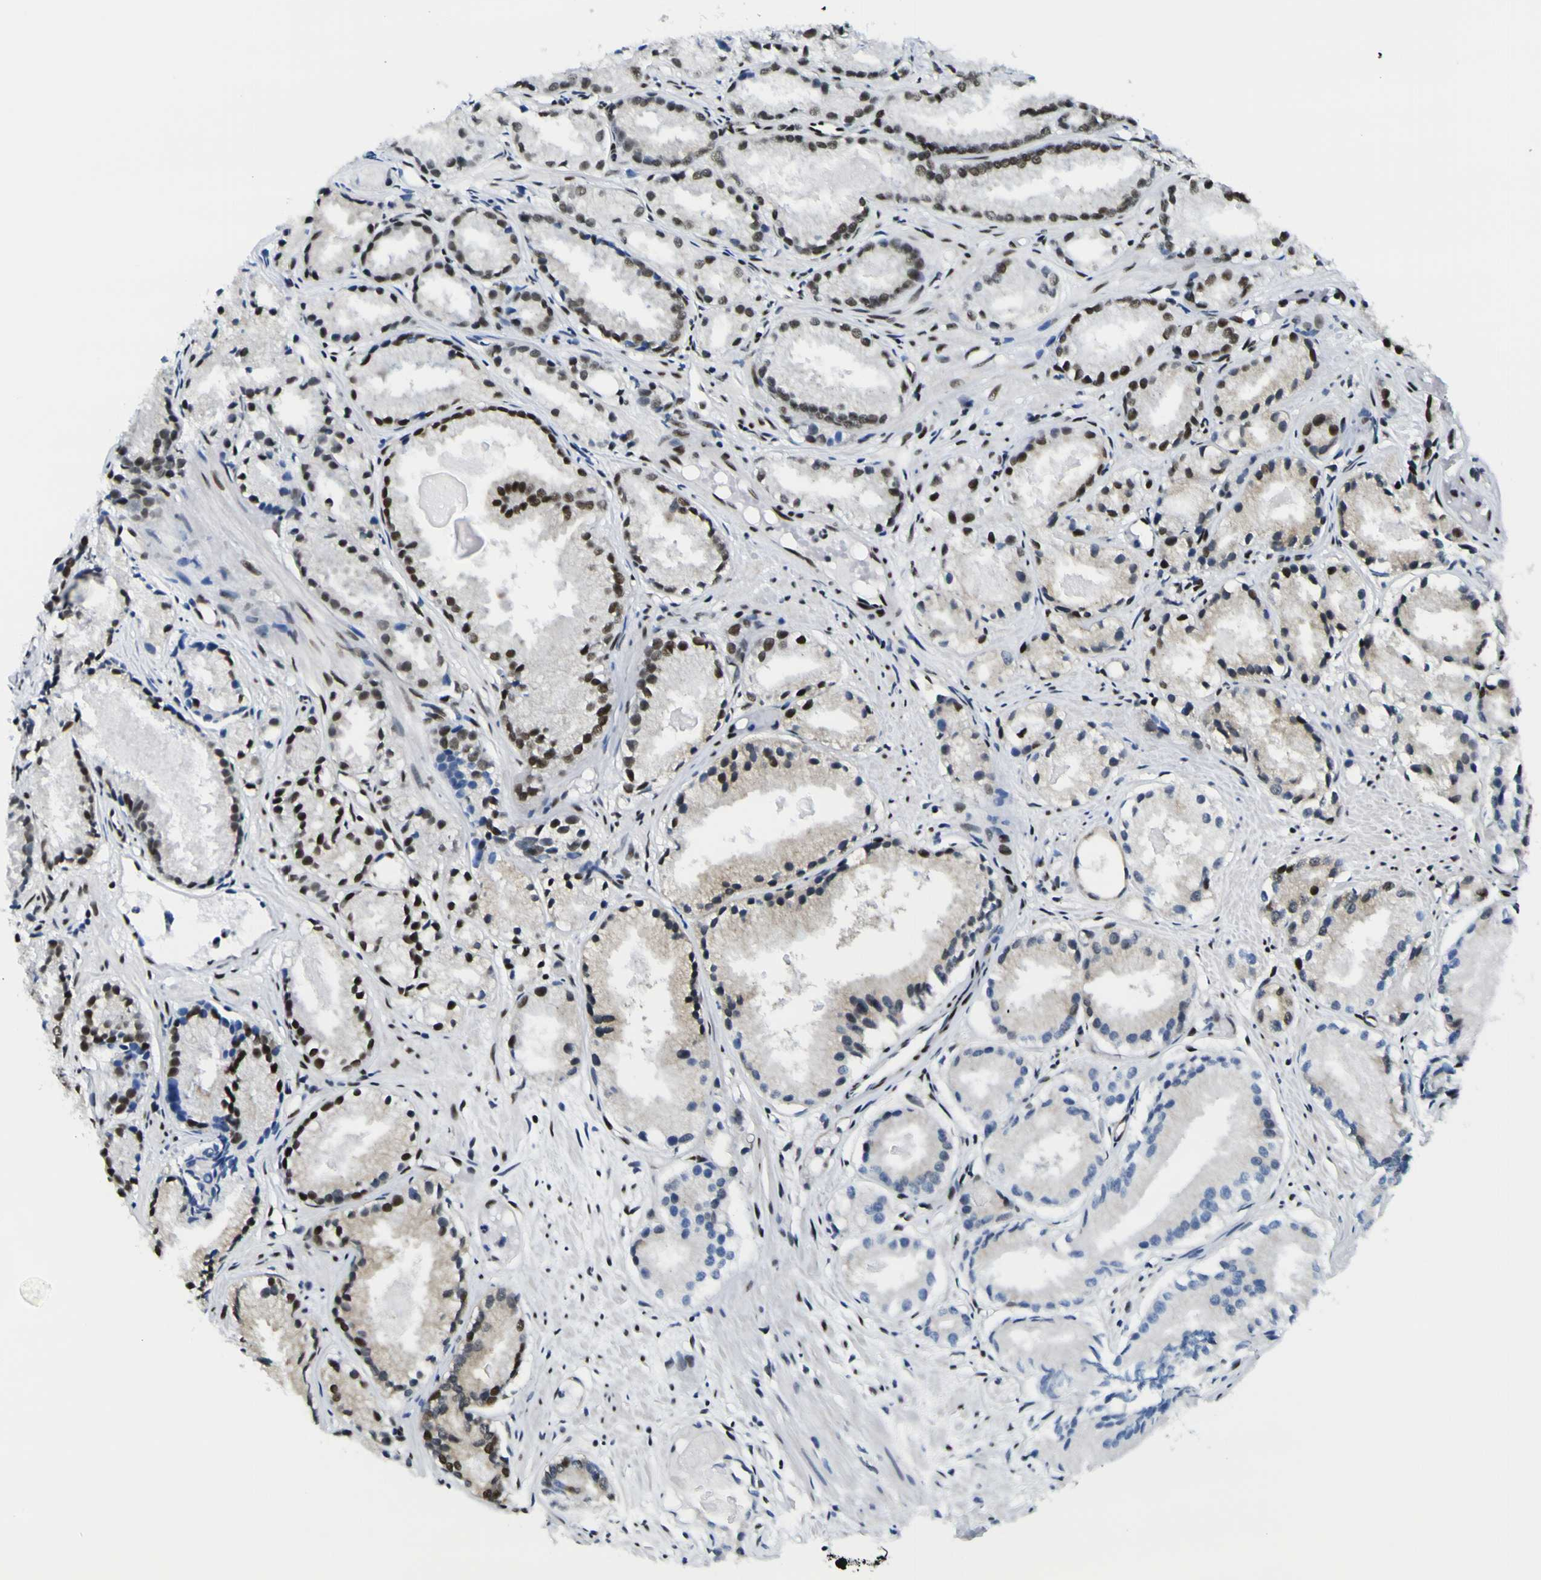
{"staining": {"intensity": "strong", "quantity": ">75%", "location": "nuclear"}, "tissue": "prostate cancer", "cell_type": "Tumor cells", "image_type": "cancer", "snomed": [{"axis": "morphology", "description": "Adenocarcinoma, Low grade"}, {"axis": "topography", "description": "Prostate"}], "caption": "Tumor cells show high levels of strong nuclear positivity in approximately >75% of cells in adenocarcinoma (low-grade) (prostate).", "gene": "SP1", "patient": {"sex": "male", "age": 72}}